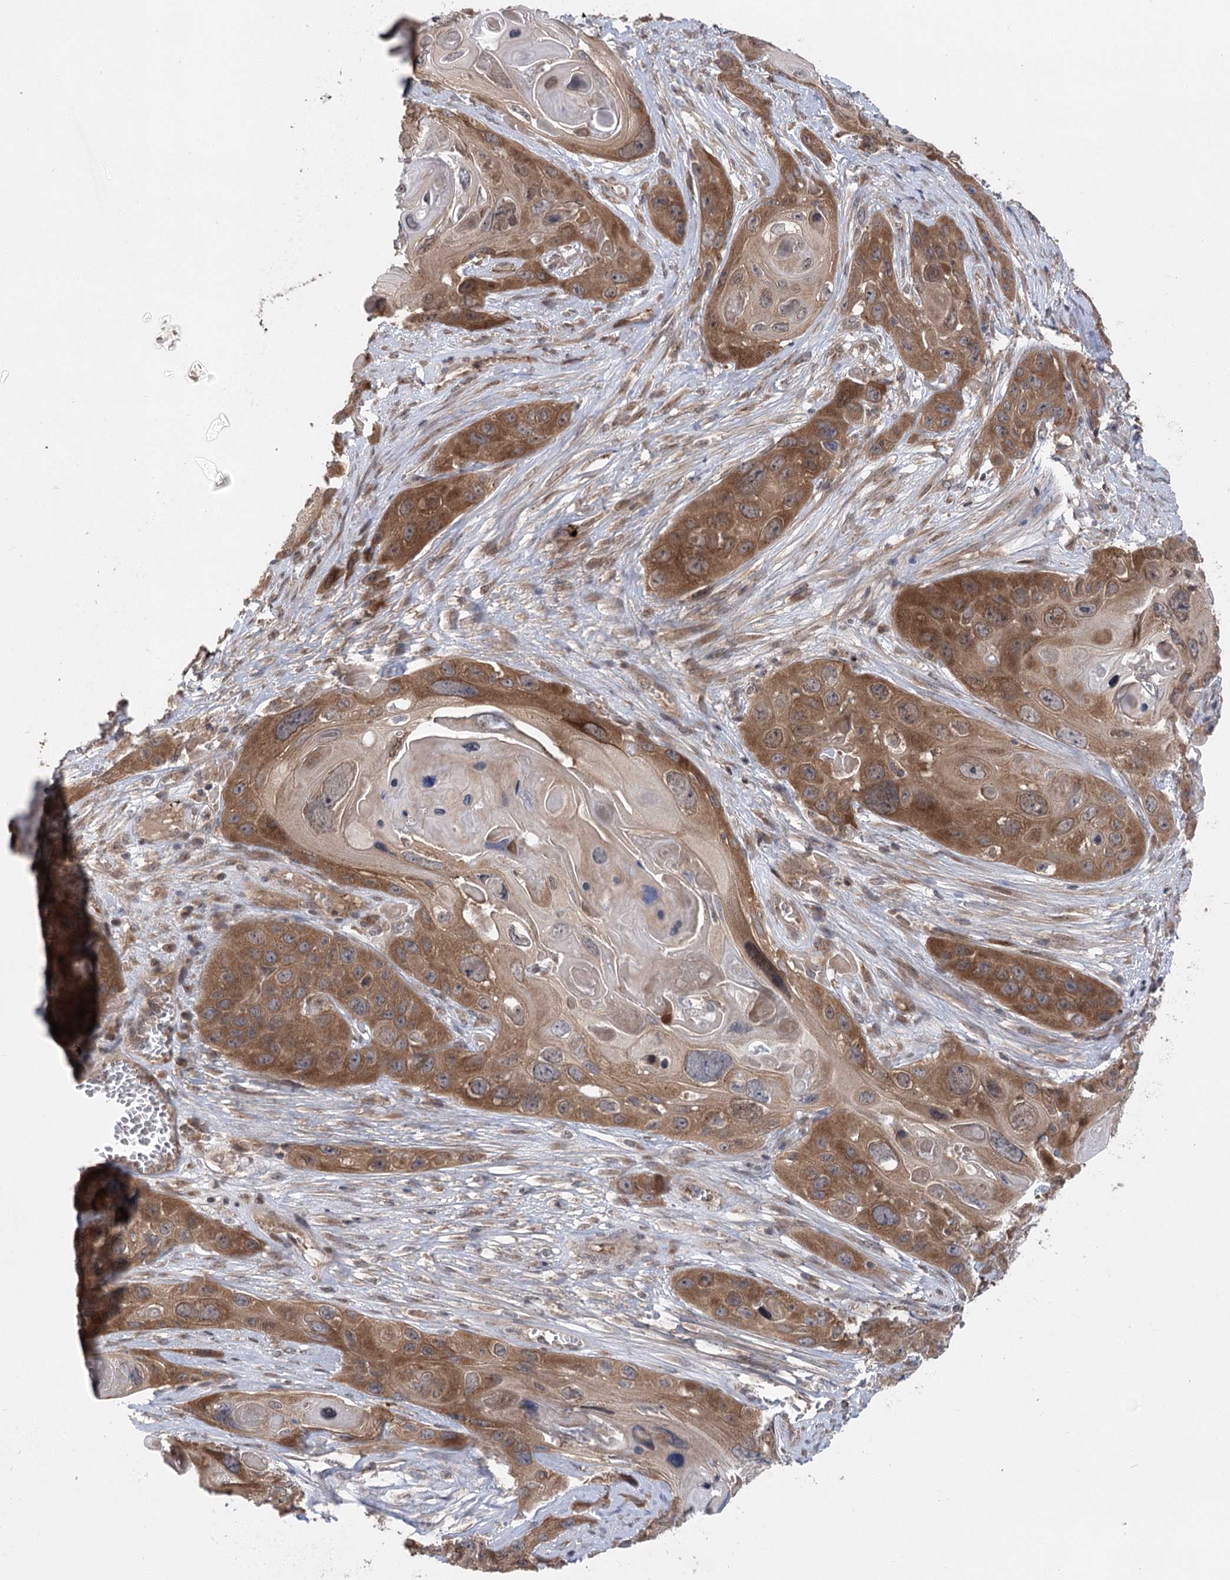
{"staining": {"intensity": "moderate", "quantity": ">75%", "location": "cytoplasmic/membranous"}, "tissue": "skin cancer", "cell_type": "Tumor cells", "image_type": "cancer", "snomed": [{"axis": "morphology", "description": "Squamous cell carcinoma, NOS"}, {"axis": "topography", "description": "Skin"}], "caption": "The photomicrograph demonstrates staining of skin cancer (squamous cell carcinoma), revealing moderate cytoplasmic/membranous protein expression (brown color) within tumor cells.", "gene": "METTL24", "patient": {"sex": "male", "age": 55}}